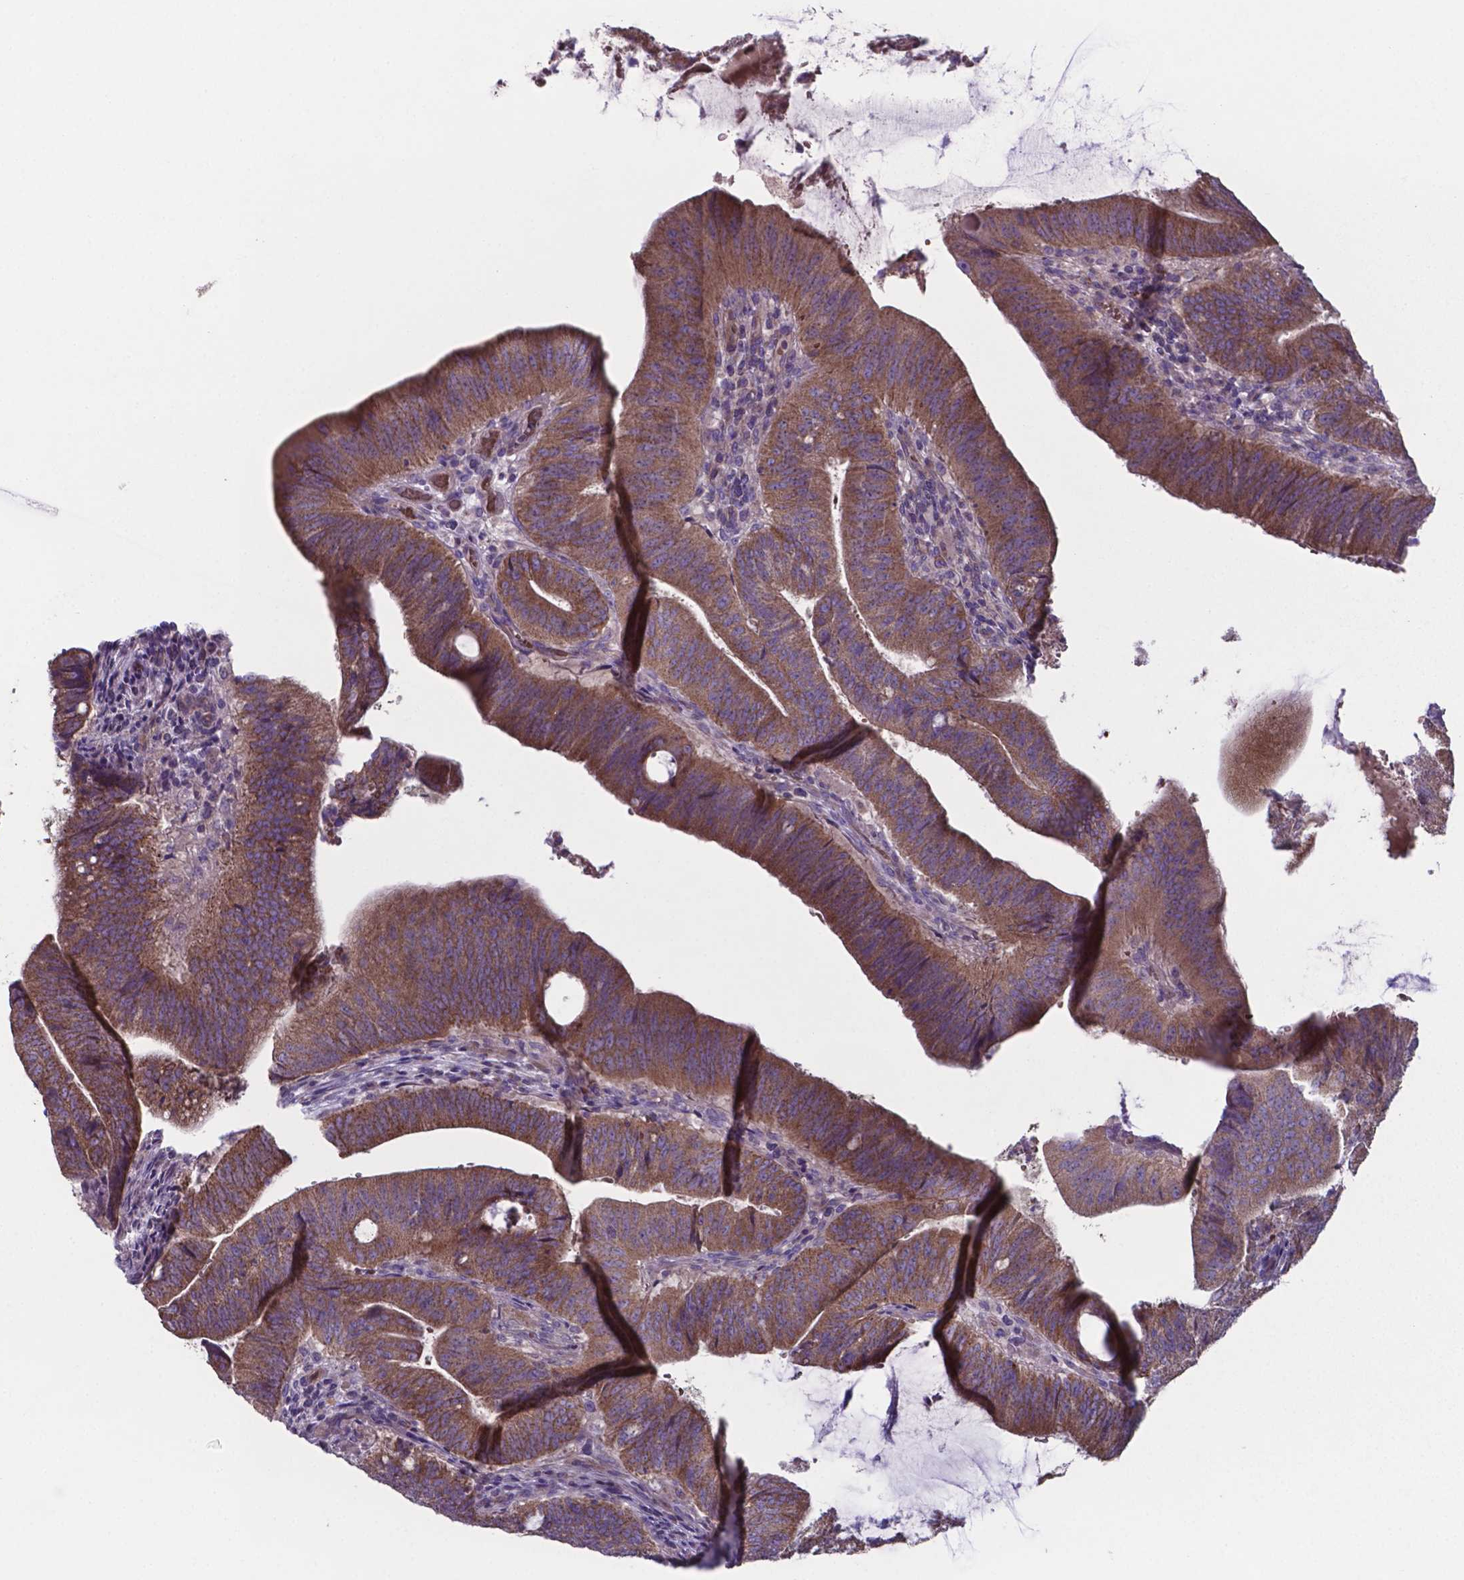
{"staining": {"intensity": "moderate", "quantity": ">75%", "location": "cytoplasmic/membranous"}, "tissue": "colorectal cancer", "cell_type": "Tumor cells", "image_type": "cancer", "snomed": [{"axis": "morphology", "description": "Adenocarcinoma, NOS"}, {"axis": "topography", "description": "Colon"}], "caption": "About >75% of tumor cells in human adenocarcinoma (colorectal) demonstrate moderate cytoplasmic/membranous protein positivity as visualized by brown immunohistochemical staining.", "gene": "TYRO3", "patient": {"sex": "female", "age": 43}}